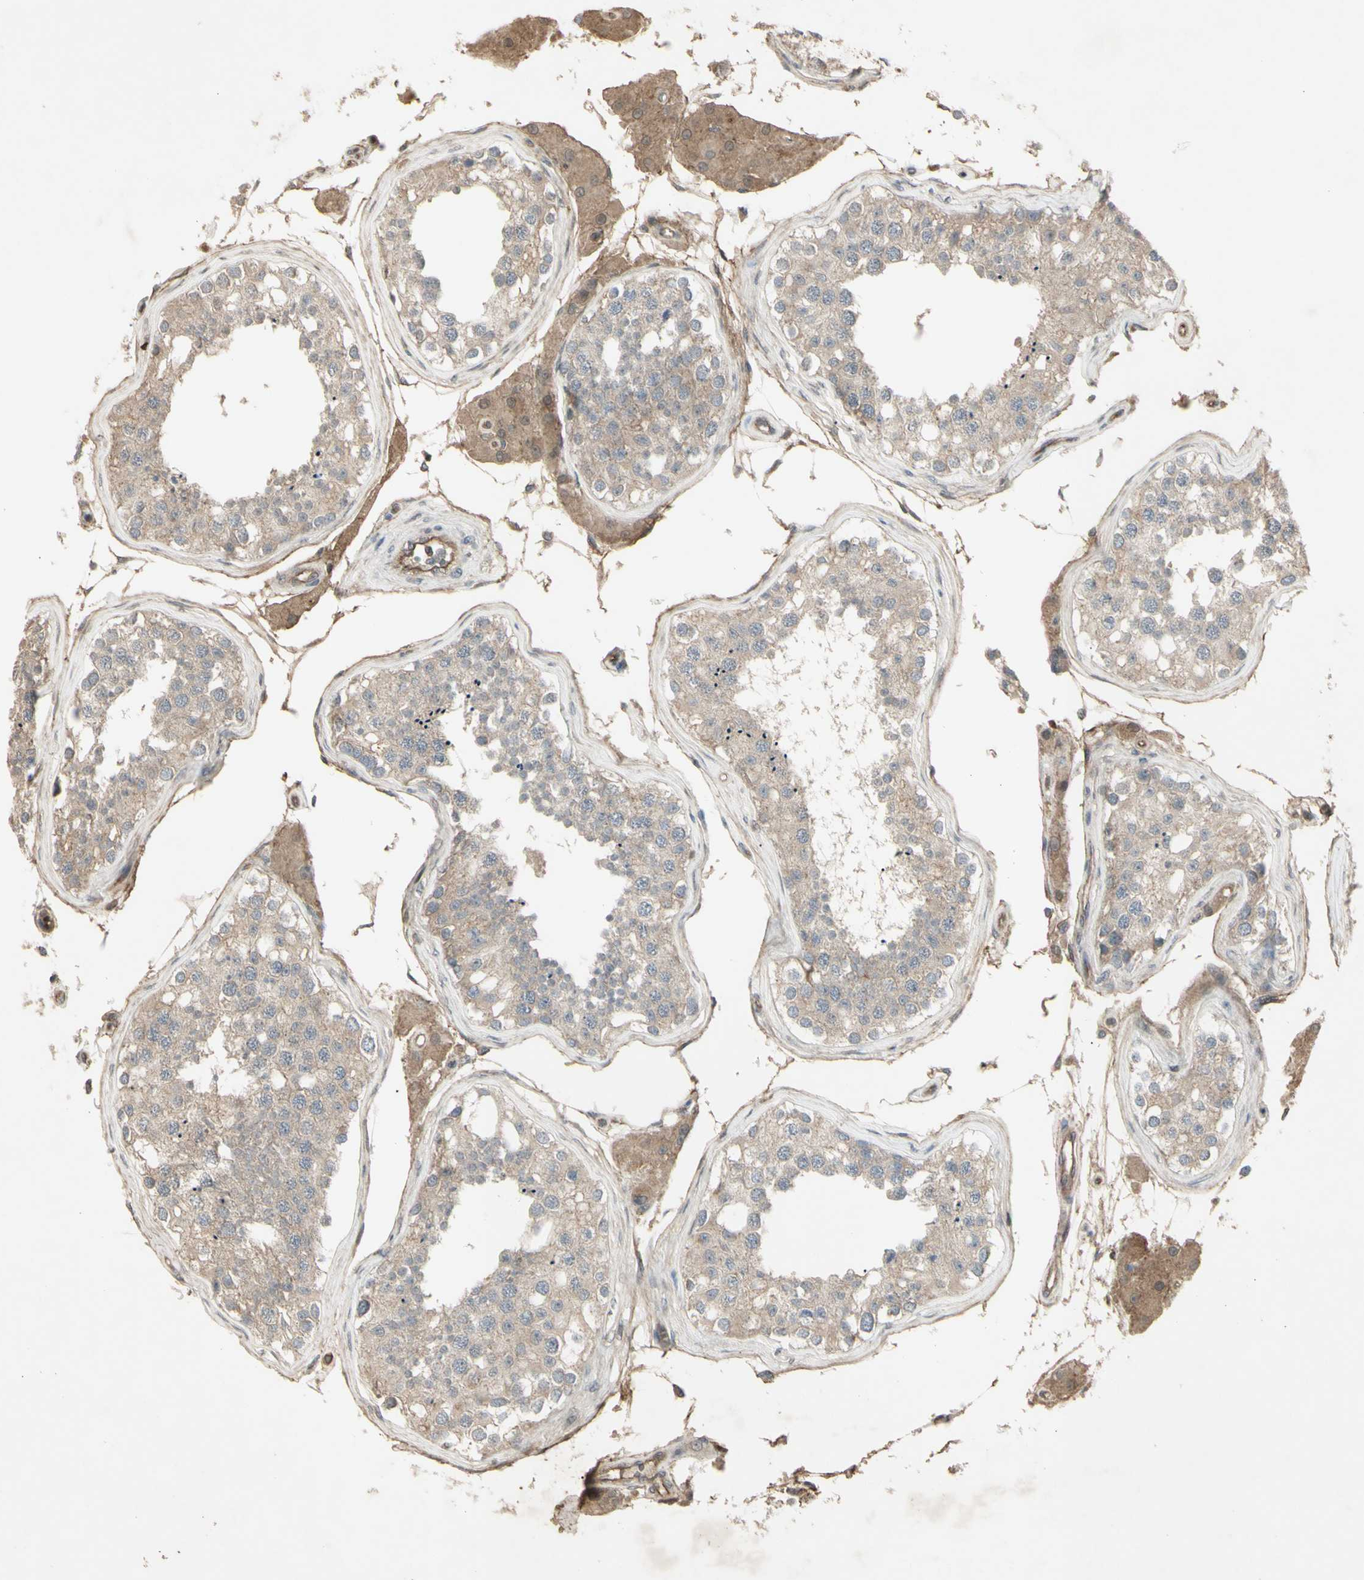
{"staining": {"intensity": "weak", "quantity": ">75%", "location": "cytoplasmic/membranous"}, "tissue": "testis", "cell_type": "Cells in seminiferous ducts", "image_type": "normal", "snomed": [{"axis": "morphology", "description": "Normal tissue, NOS"}, {"axis": "topography", "description": "Testis"}], "caption": "Immunohistochemical staining of normal testis exhibits low levels of weak cytoplasmic/membranous expression in about >75% of cells in seminiferous ducts. (Stains: DAB (3,3'-diaminobenzidine) in brown, nuclei in blue, Microscopy: brightfield microscopy at high magnification).", "gene": "JAG1", "patient": {"sex": "male", "age": 68}}